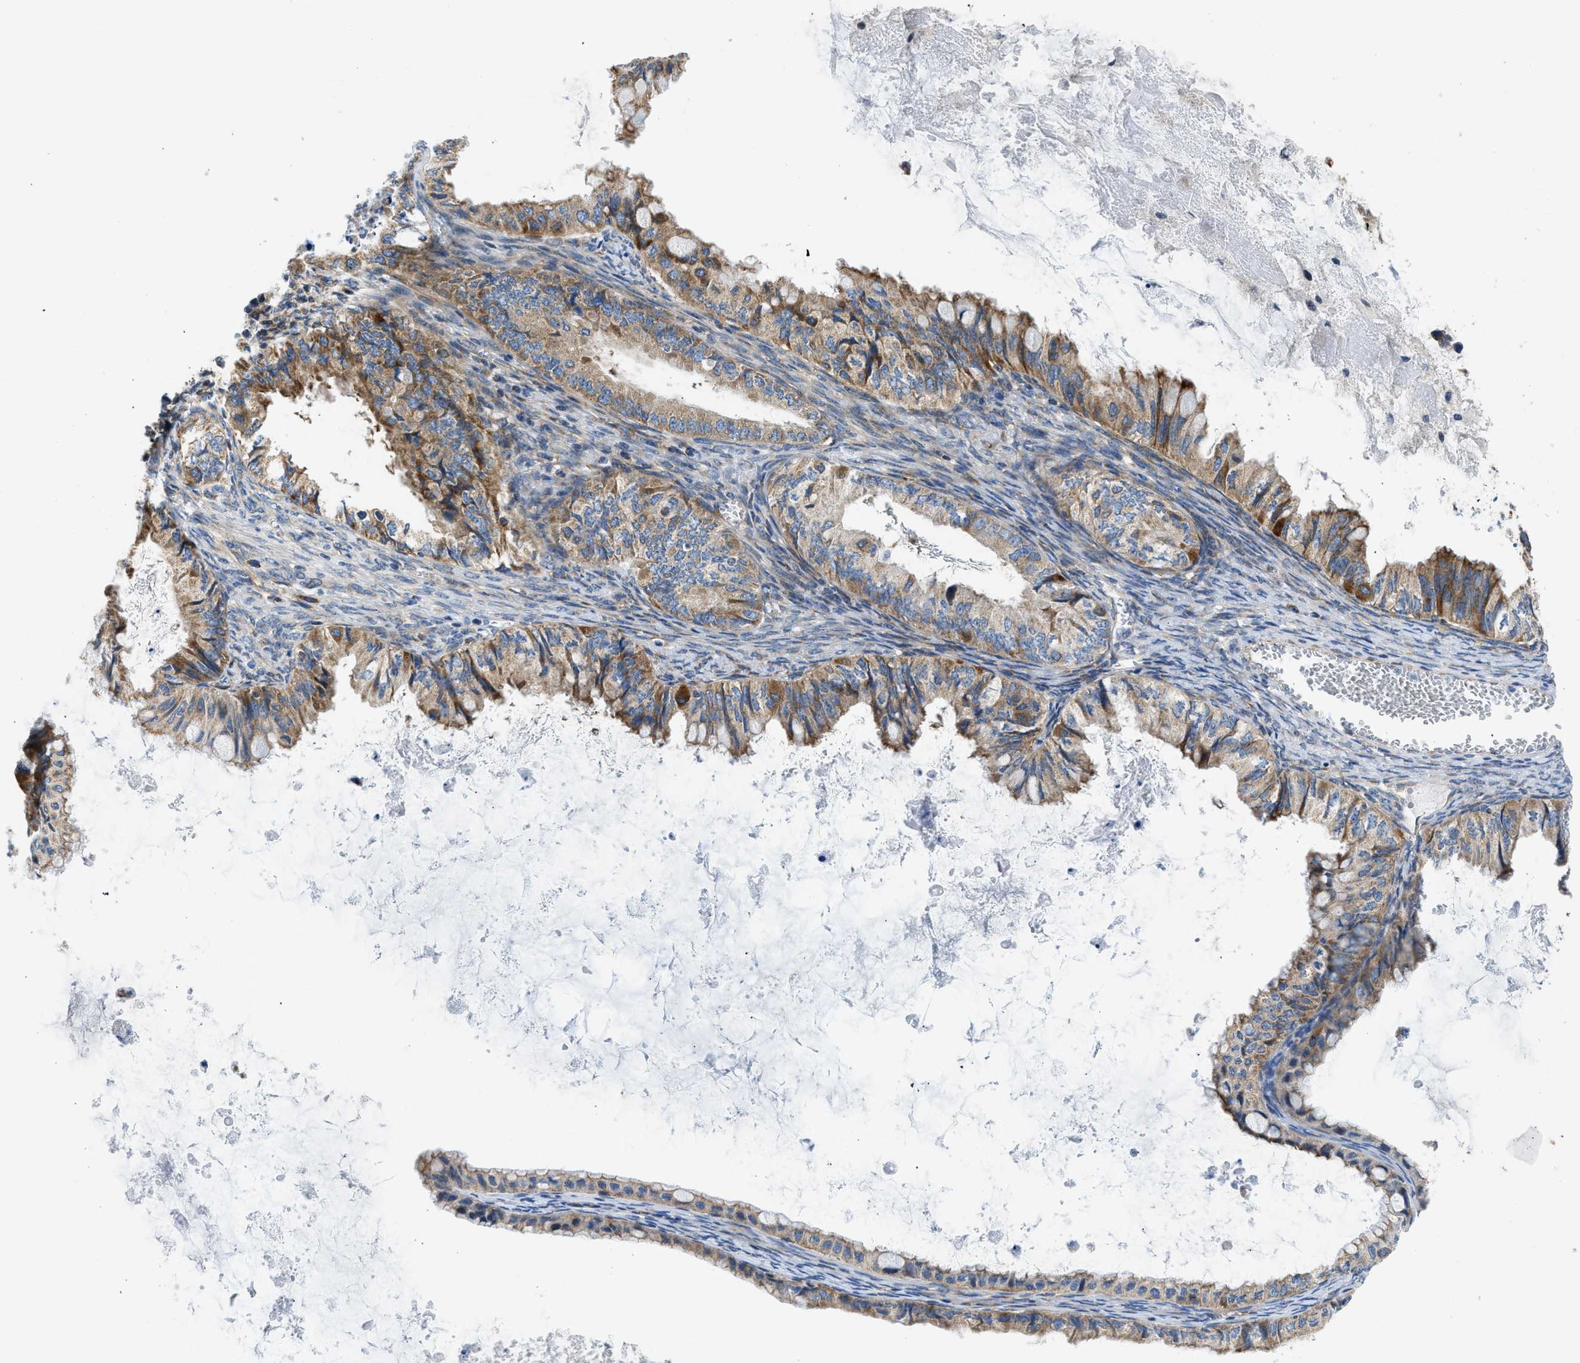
{"staining": {"intensity": "moderate", "quantity": ">75%", "location": "cytoplasmic/membranous"}, "tissue": "ovarian cancer", "cell_type": "Tumor cells", "image_type": "cancer", "snomed": [{"axis": "morphology", "description": "Cystadenocarcinoma, mucinous, NOS"}, {"axis": "topography", "description": "Ovary"}], "caption": "A medium amount of moderate cytoplasmic/membranous staining is identified in about >75% of tumor cells in ovarian mucinous cystadenocarcinoma tissue.", "gene": "CAMKK2", "patient": {"sex": "female", "age": 80}}